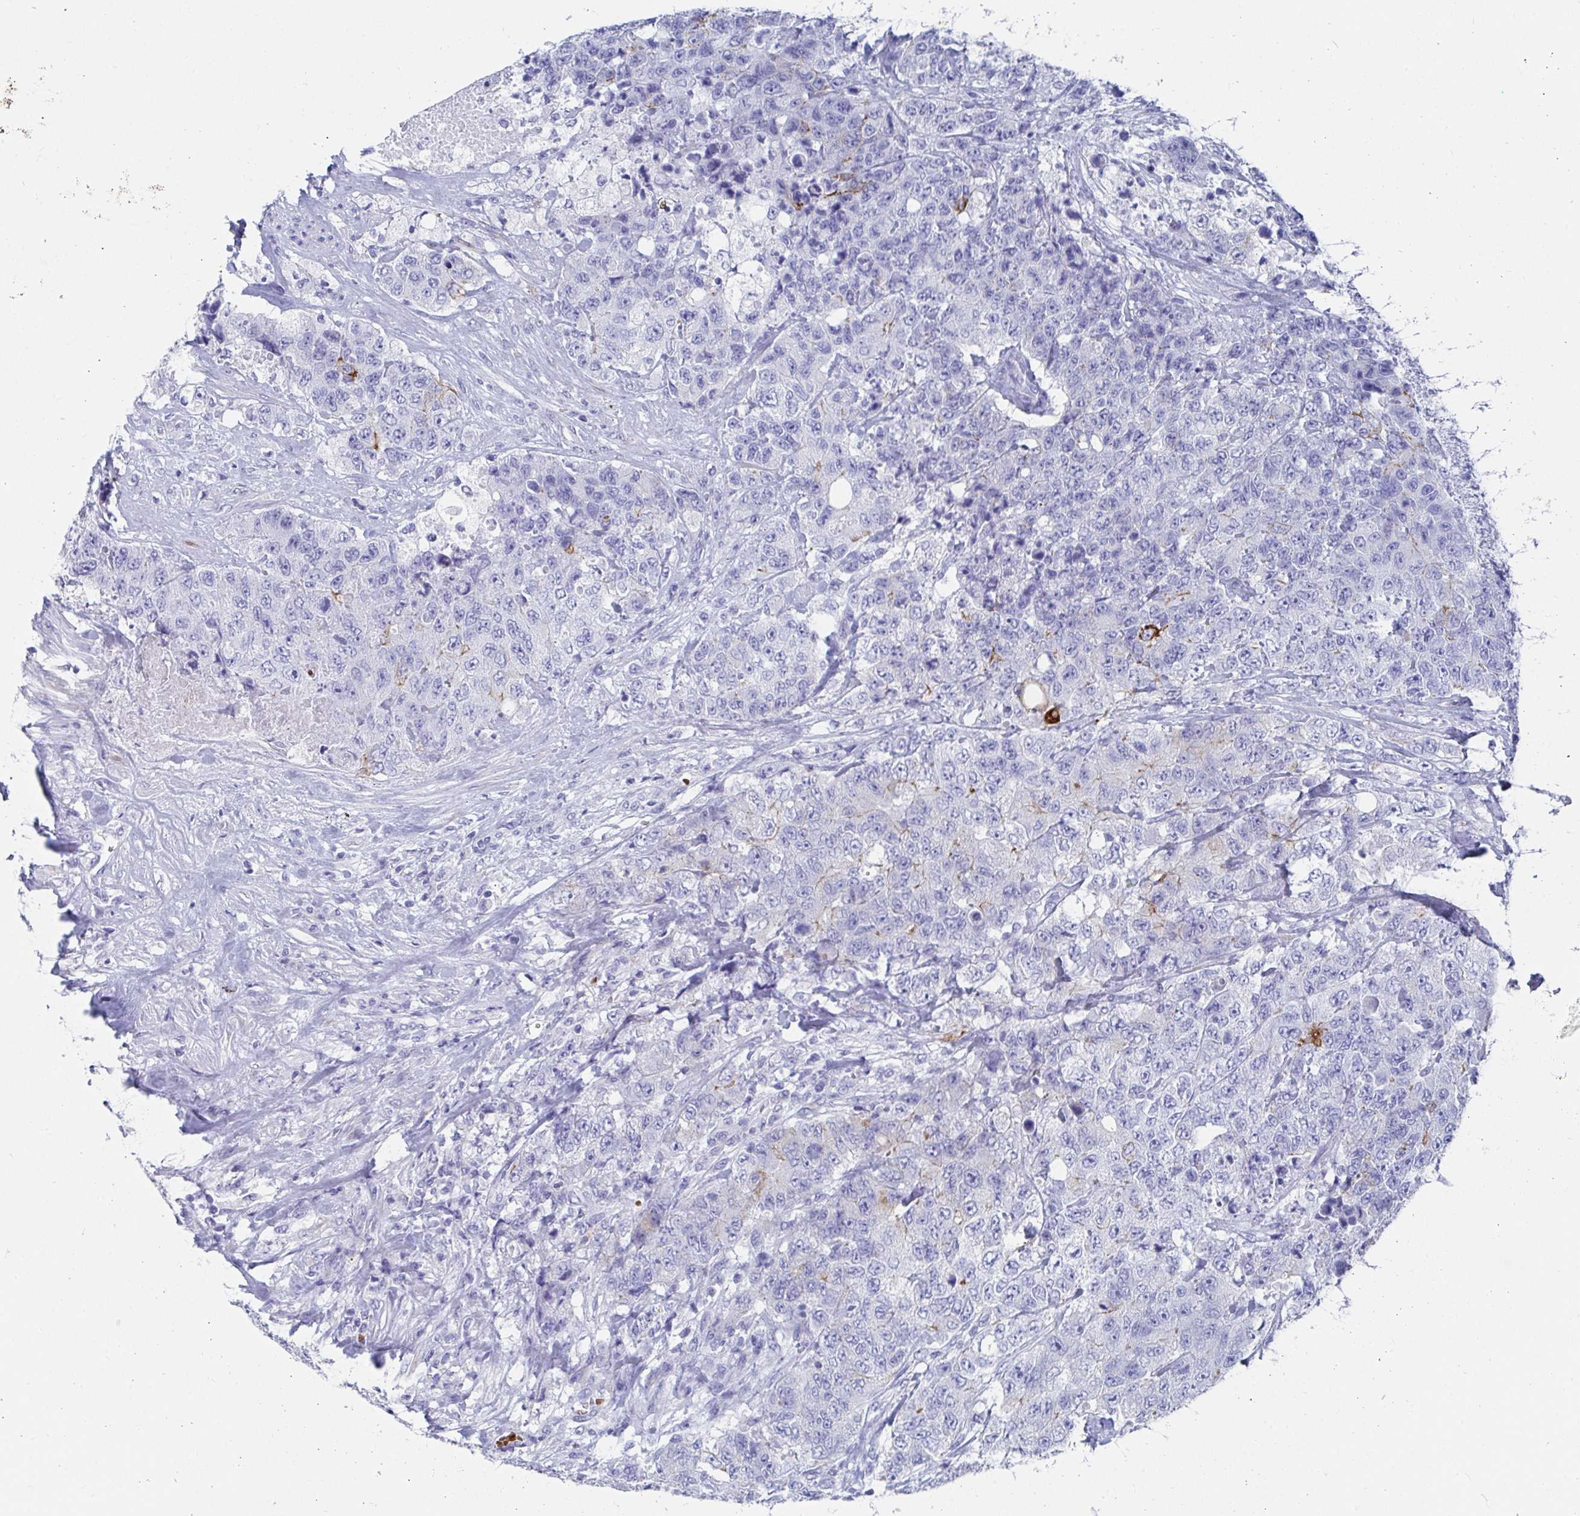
{"staining": {"intensity": "negative", "quantity": "none", "location": "none"}, "tissue": "urothelial cancer", "cell_type": "Tumor cells", "image_type": "cancer", "snomed": [{"axis": "morphology", "description": "Urothelial carcinoma, High grade"}, {"axis": "topography", "description": "Urinary bladder"}], "caption": "This is an immunohistochemistry (IHC) micrograph of human urothelial cancer. There is no positivity in tumor cells.", "gene": "CLDN8", "patient": {"sex": "female", "age": 78}}